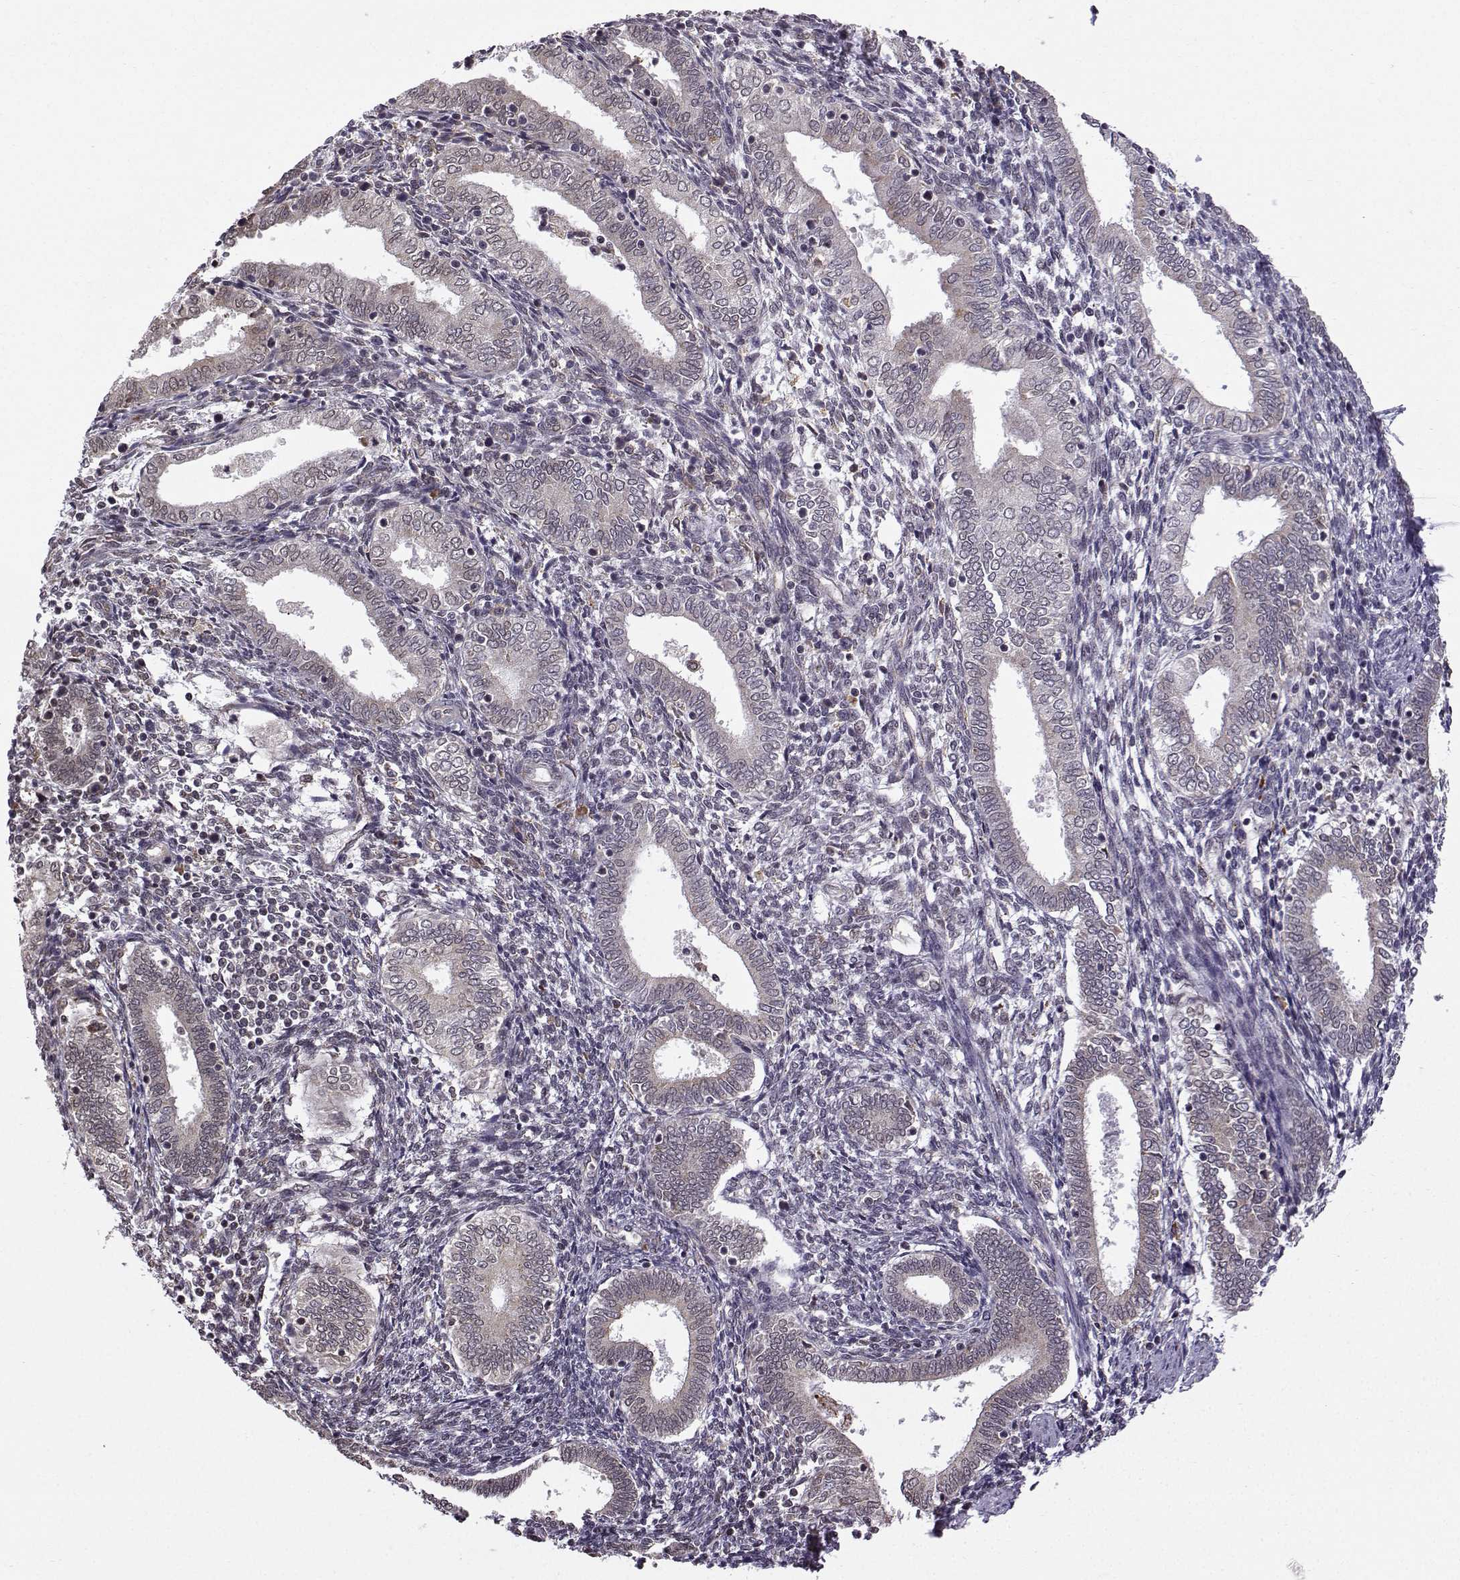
{"staining": {"intensity": "negative", "quantity": "none", "location": "none"}, "tissue": "endometrium", "cell_type": "Cells in endometrial stroma", "image_type": "normal", "snomed": [{"axis": "morphology", "description": "Normal tissue, NOS"}, {"axis": "topography", "description": "Endometrium"}], "caption": "The micrograph shows no significant expression in cells in endometrial stroma of endometrium.", "gene": "EZH1", "patient": {"sex": "female", "age": 42}}